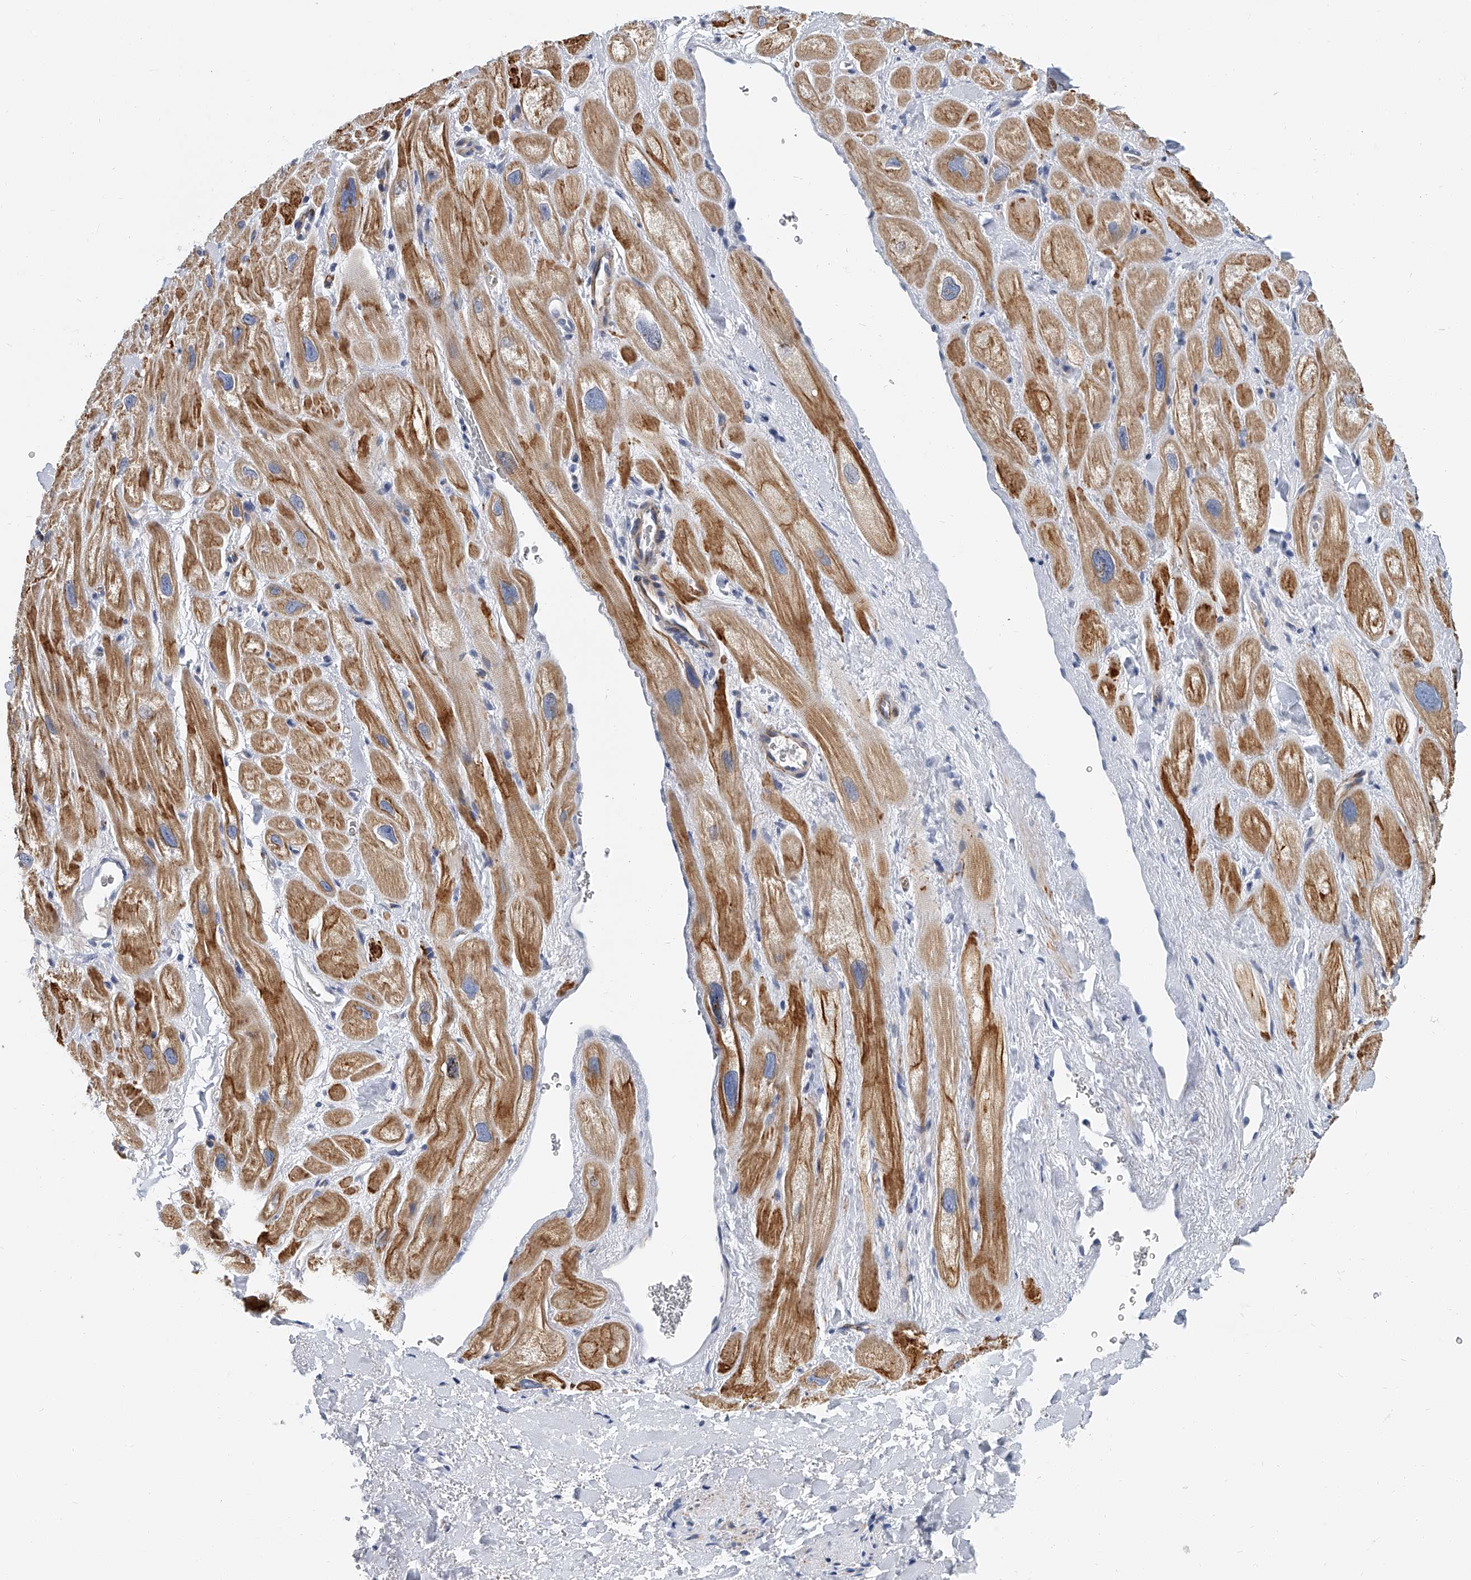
{"staining": {"intensity": "moderate", "quantity": "<25%", "location": "cytoplasmic/membranous"}, "tissue": "heart muscle", "cell_type": "Cardiomyocytes", "image_type": "normal", "snomed": [{"axis": "morphology", "description": "Normal tissue, NOS"}, {"axis": "topography", "description": "Heart"}], "caption": "A brown stain highlights moderate cytoplasmic/membranous positivity of a protein in cardiomyocytes of benign heart muscle.", "gene": "KIRREL1", "patient": {"sex": "male", "age": 49}}